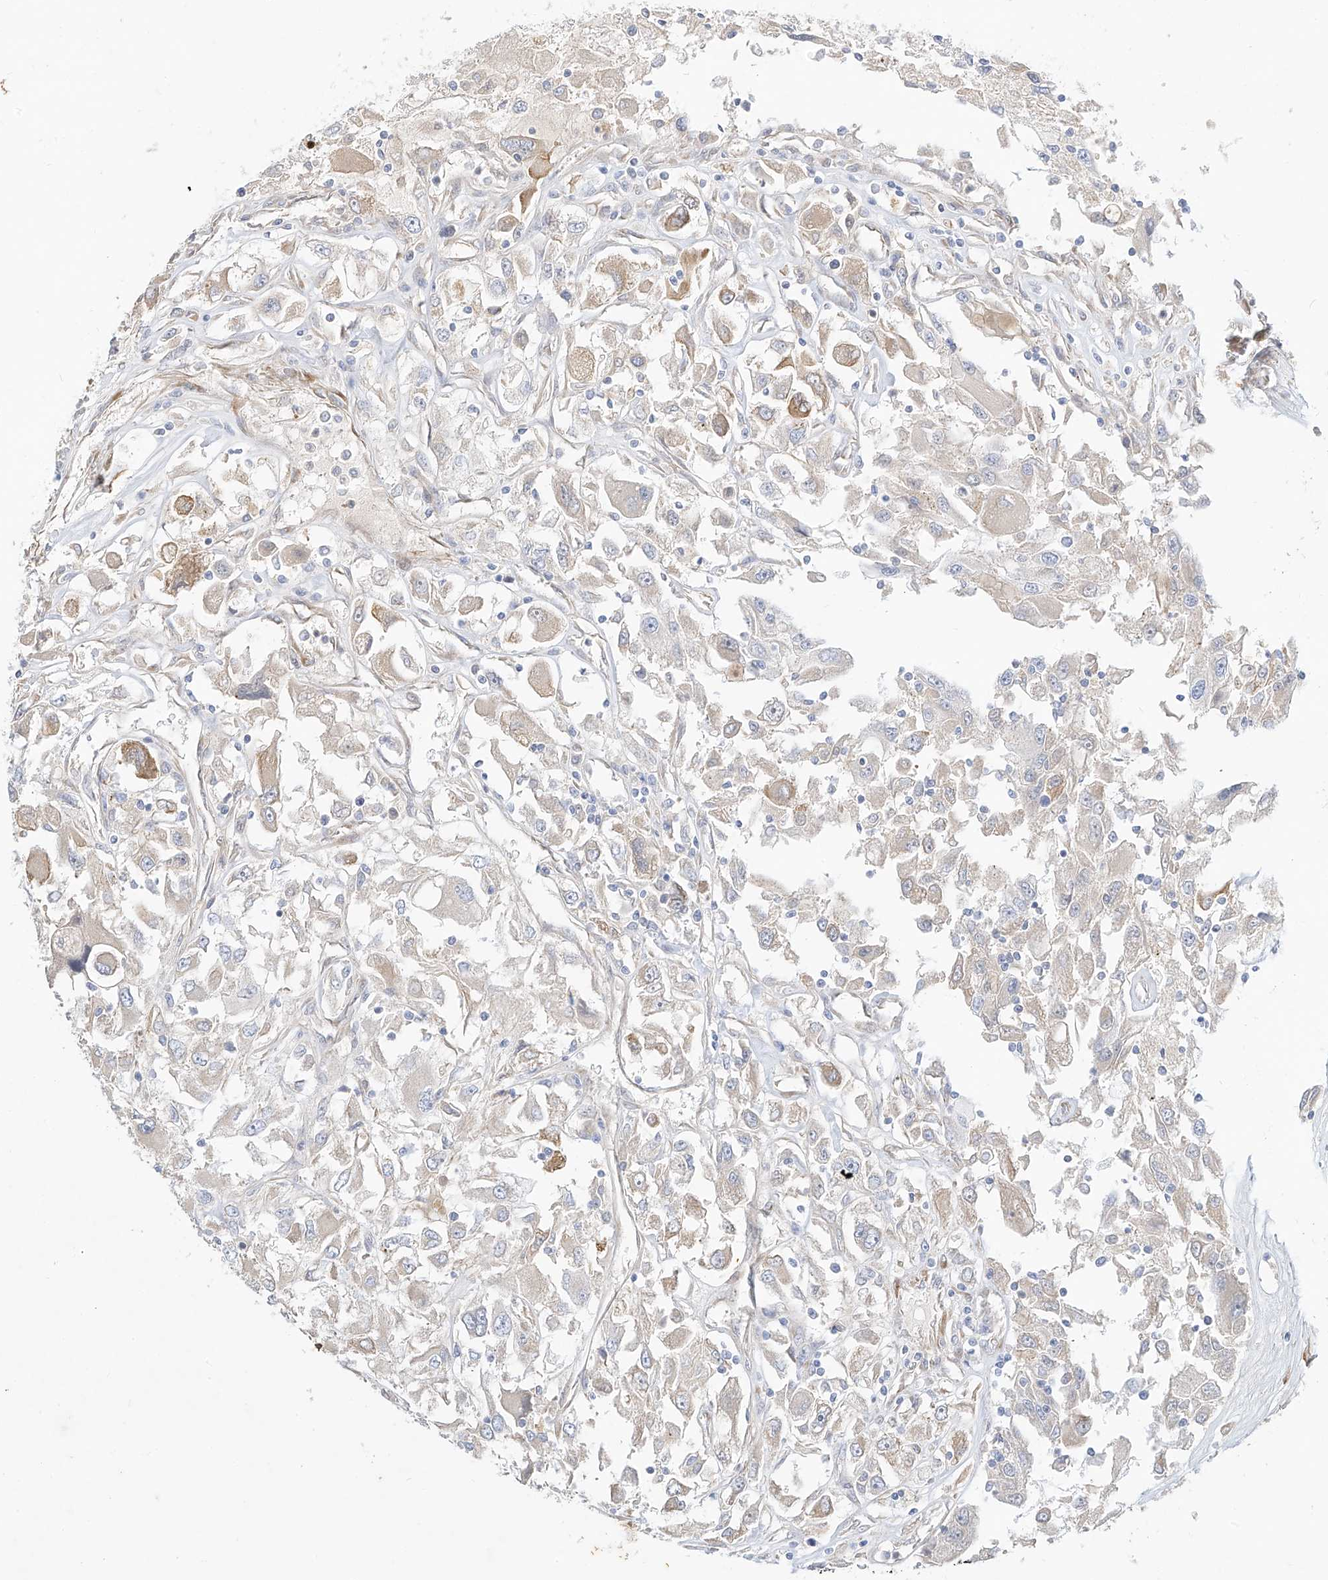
{"staining": {"intensity": "moderate", "quantity": "<25%", "location": "cytoplasmic/membranous"}, "tissue": "renal cancer", "cell_type": "Tumor cells", "image_type": "cancer", "snomed": [{"axis": "morphology", "description": "Adenocarcinoma, NOS"}, {"axis": "topography", "description": "Kidney"}], "caption": "Protein analysis of adenocarcinoma (renal) tissue demonstrates moderate cytoplasmic/membranous positivity in about <25% of tumor cells. The staining is performed using DAB (3,3'-diaminobenzidine) brown chromogen to label protein expression. The nuclei are counter-stained blue using hematoxylin.", "gene": "RASA2", "patient": {"sex": "female", "age": 52}}